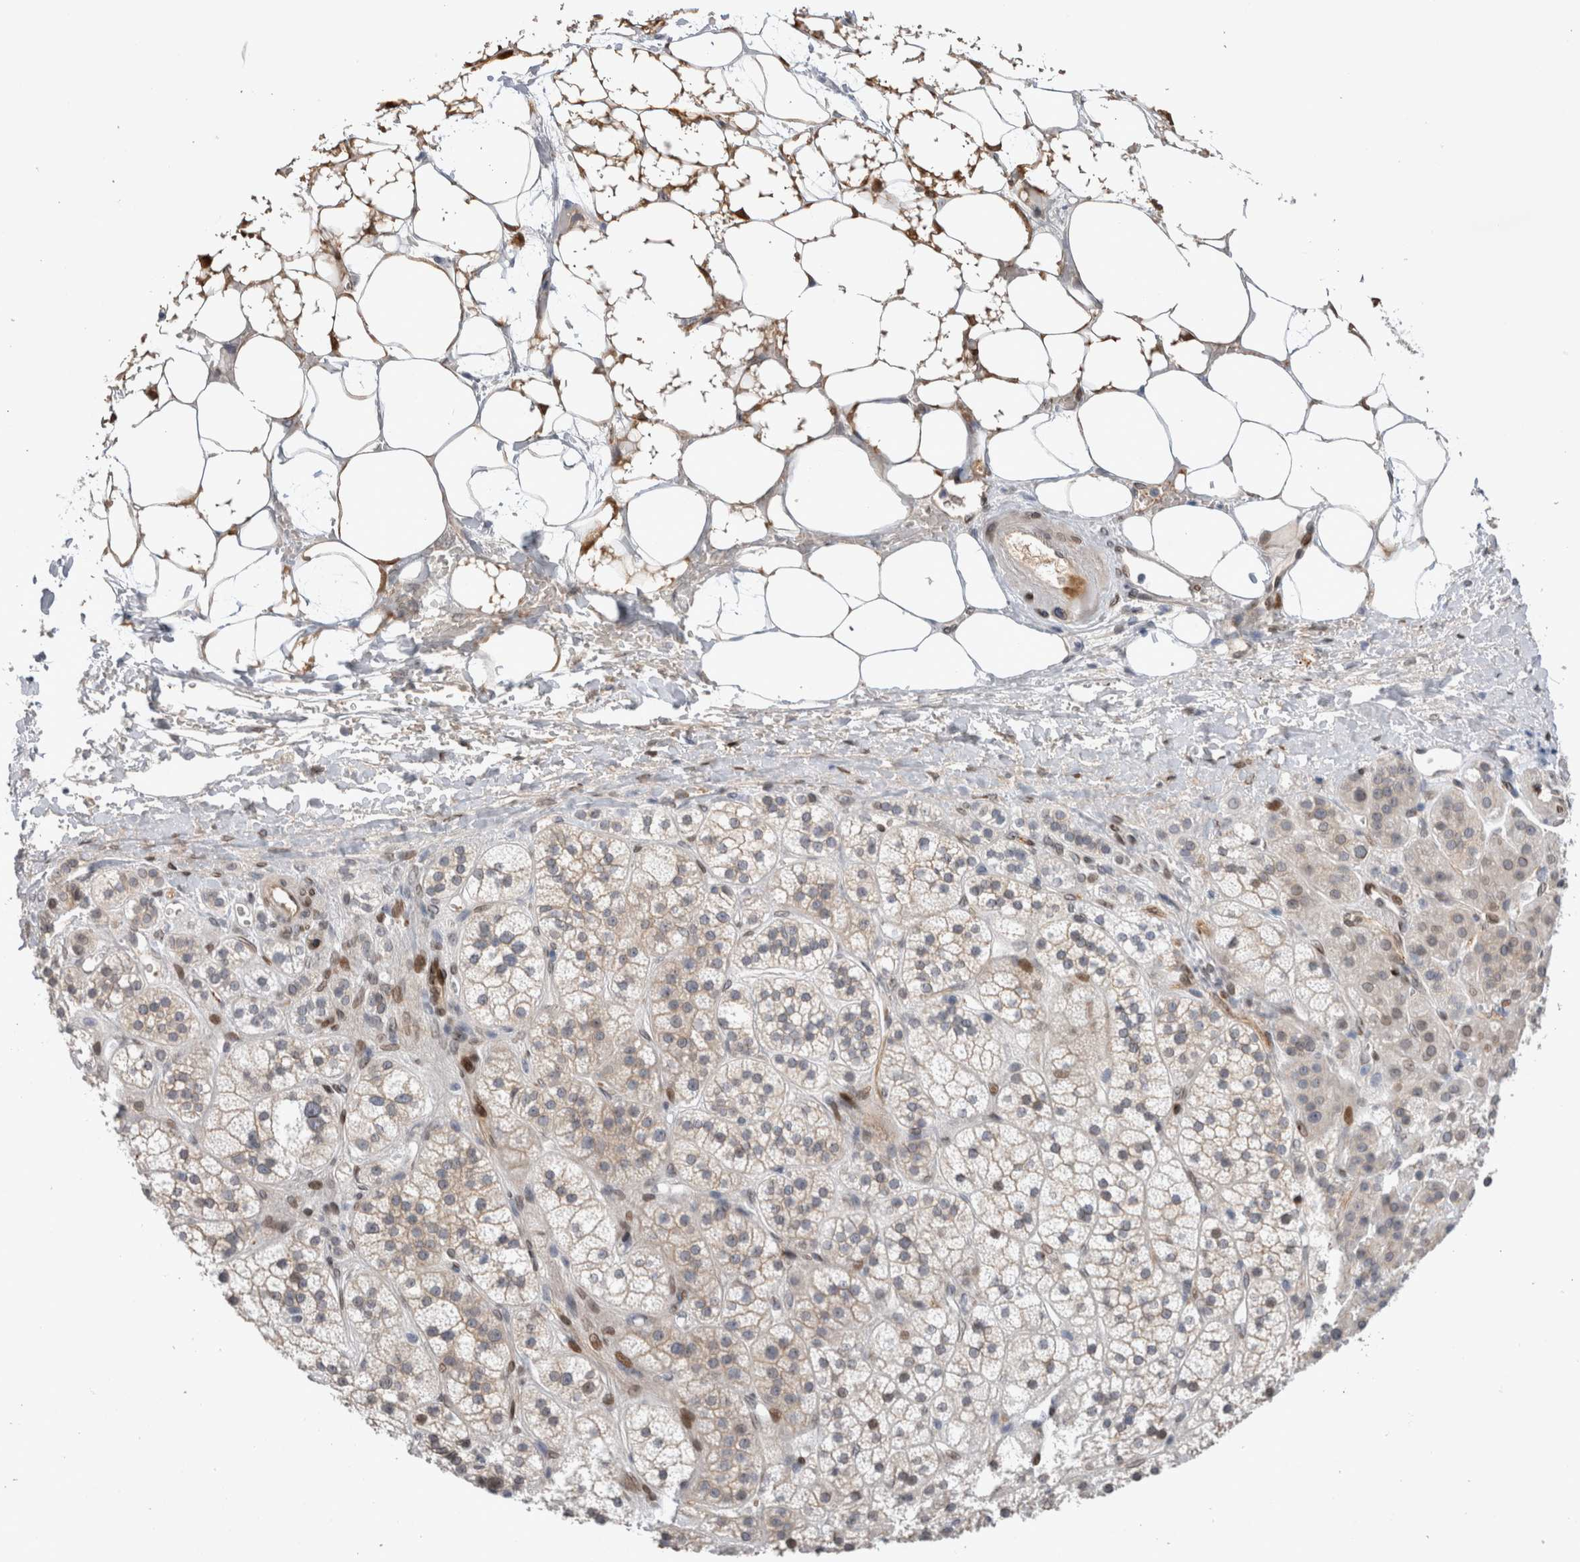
{"staining": {"intensity": "moderate", "quantity": "<25%", "location": "nuclear"}, "tissue": "adrenal gland", "cell_type": "Glandular cells", "image_type": "normal", "snomed": [{"axis": "morphology", "description": "Normal tissue, NOS"}, {"axis": "topography", "description": "Adrenal gland"}], "caption": "A histopathology image showing moderate nuclear staining in about <25% of glandular cells in unremarkable adrenal gland, as visualized by brown immunohistochemical staining.", "gene": "DMTN", "patient": {"sex": "male", "age": 56}}